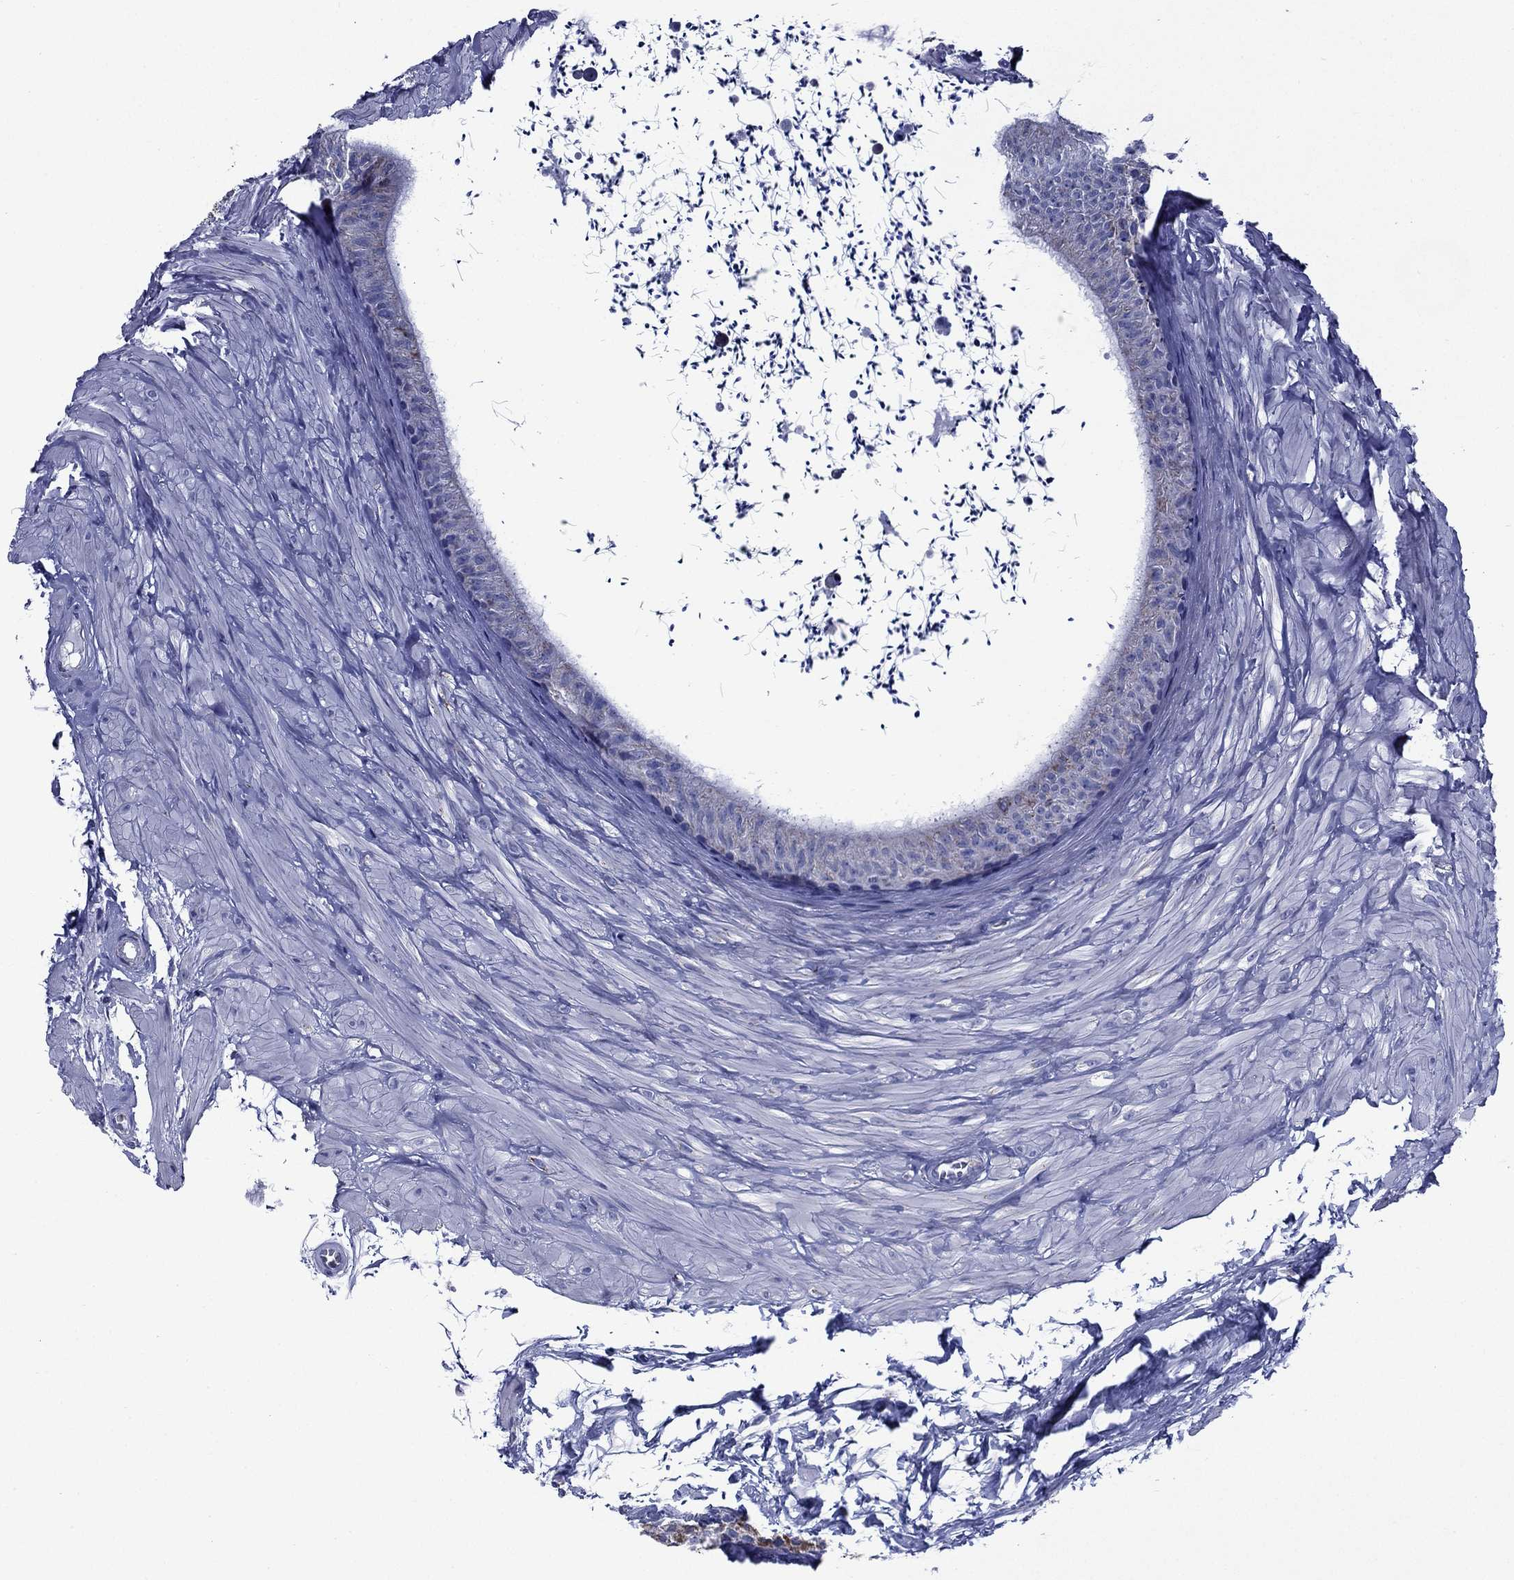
{"staining": {"intensity": "weak", "quantity": "<25%", "location": "cytoplasmic/membranous"}, "tissue": "epididymis", "cell_type": "Glandular cells", "image_type": "normal", "snomed": [{"axis": "morphology", "description": "Normal tissue, NOS"}, {"axis": "topography", "description": "Epididymis"}], "caption": "Immunohistochemistry photomicrograph of normal epididymis: human epididymis stained with DAB demonstrates no significant protein staining in glandular cells. Nuclei are stained in blue.", "gene": "ACADSB", "patient": {"sex": "male", "age": 32}}